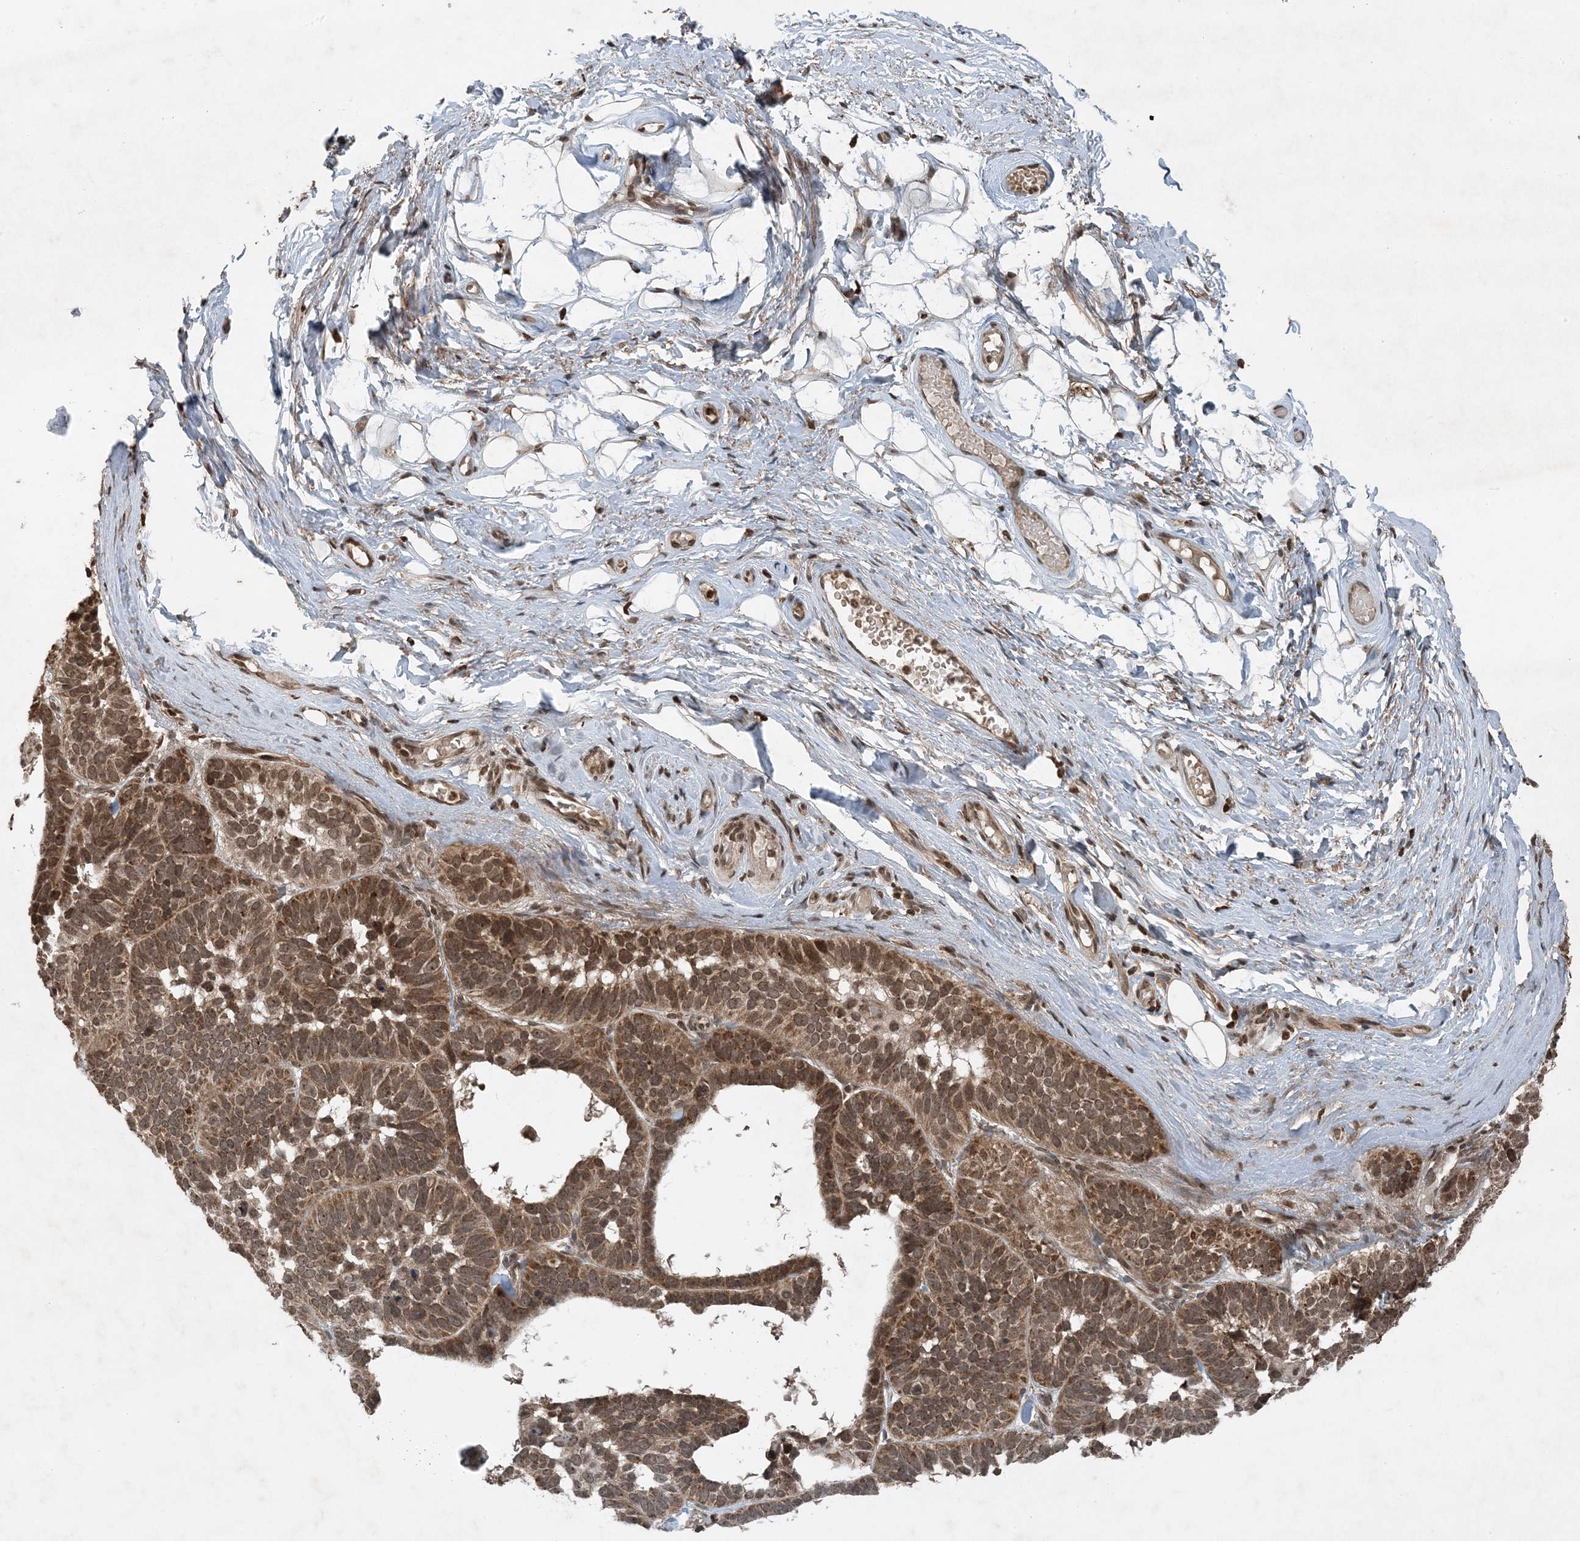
{"staining": {"intensity": "moderate", "quantity": ">75%", "location": "cytoplasmic/membranous,nuclear"}, "tissue": "skin cancer", "cell_type": "Tumor cells", "image_type": "cancer", "snomed": [{"axis": "morphology", "description": "Basal cell carcinoma"}, {"axis": "topography", "description": "Skin"}], "caption": "DAB immunohistochemical staining of skin basal cell carcinoma shows moderate cytoplasmic/membranous and nuclear protein expression in about >75% of tumor cells.", "gene": "ZFAND2B", "patient": {"sex": "male", "age": 62}}